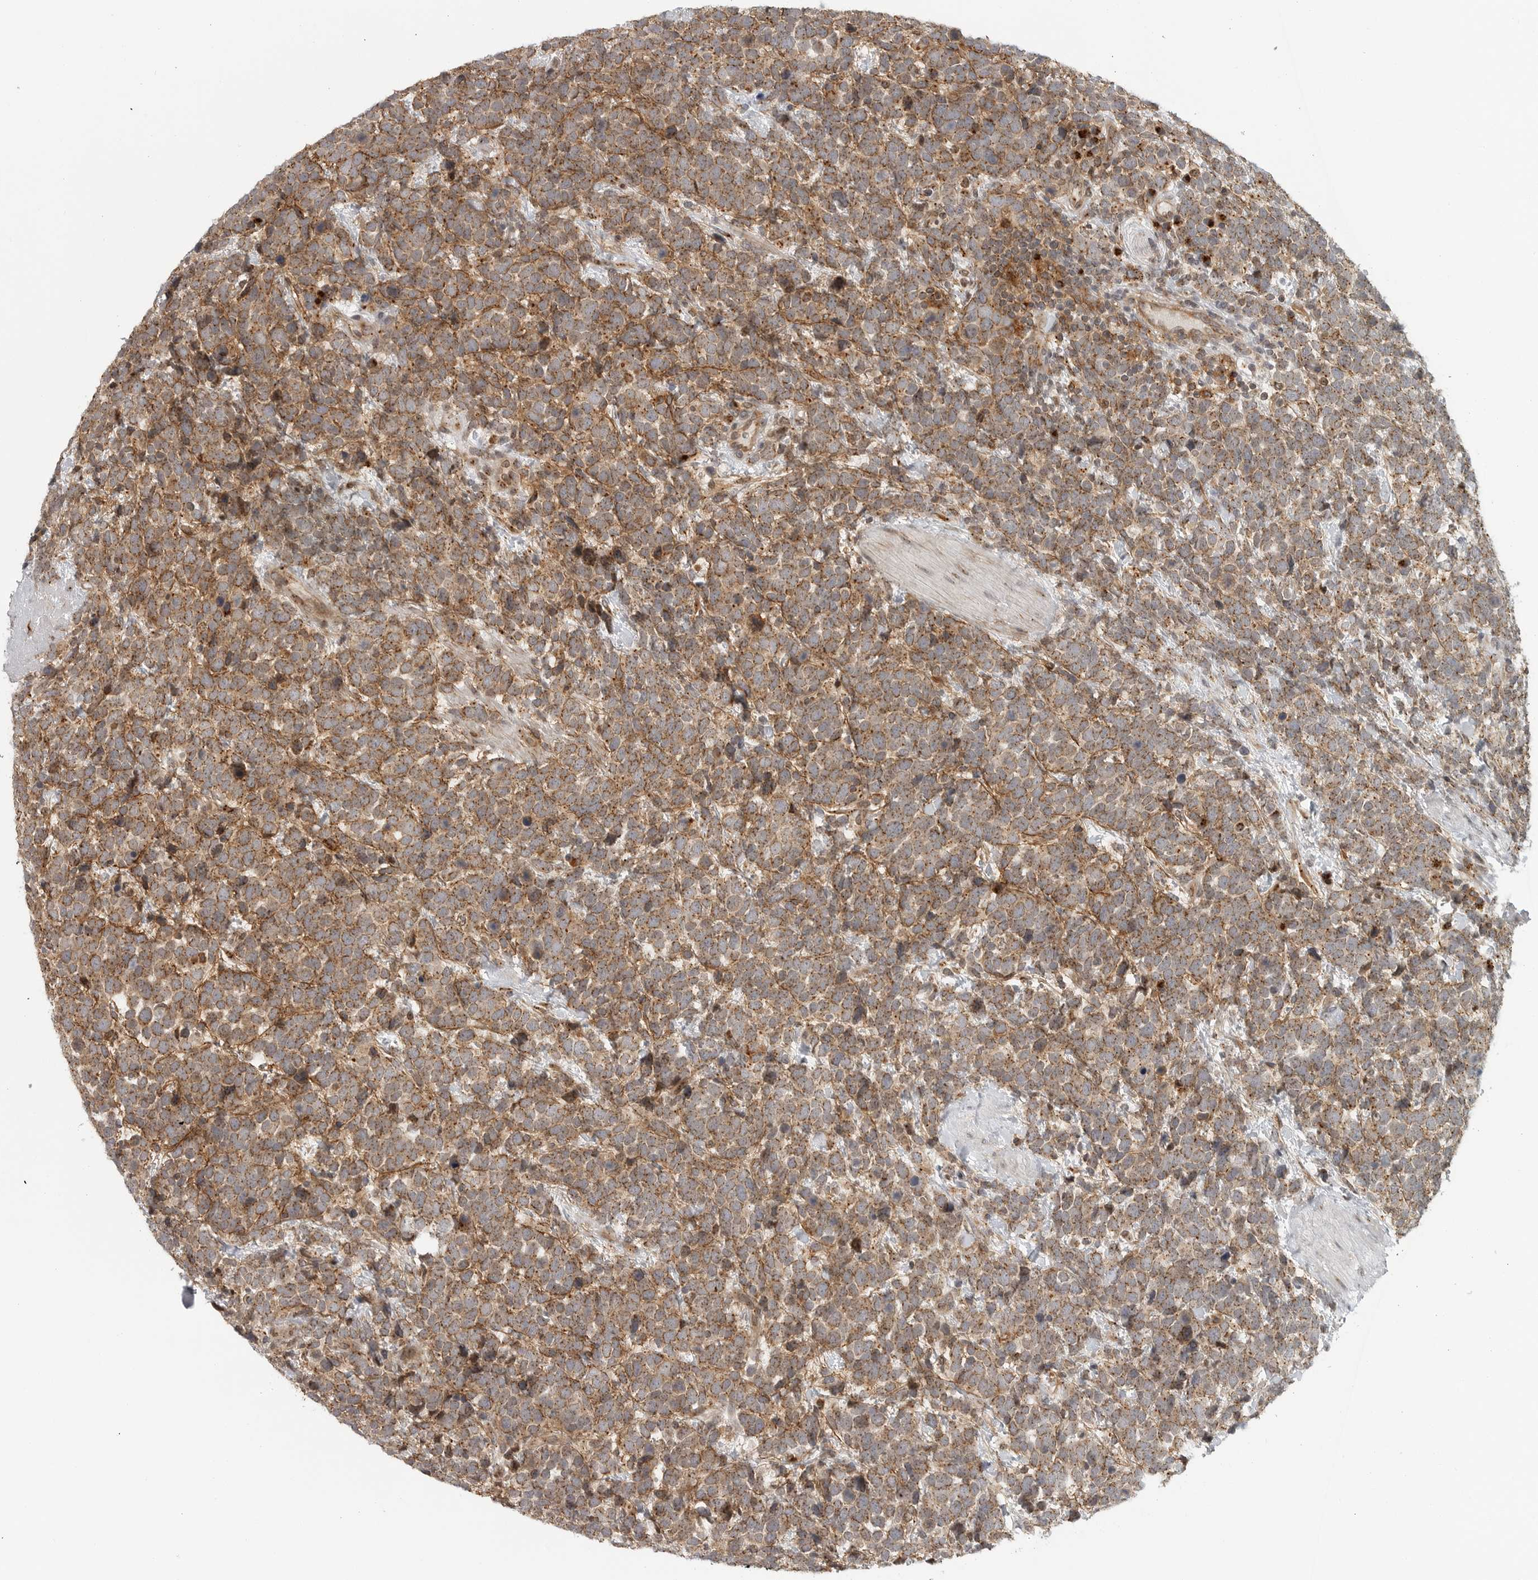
{"staining": {"intensity": "moderate", "quantity": ">75%", "location": "cytoplasmic/membranous"}, "tissue": "urothelial cancer", "cell_type": "Tumor cells", "image_type": "cancer", "snomed": [{"axis": "morphology", "description": "Urothelial carcinoma, High grade"}, {"axis": "topography", "description": "Urinary bladder"}], "caption": "This histopathology image exhibits immunohistochemistry staining of urothelial carcinoma (high-grade), with medium moderate cytoplasmic/membranous positivity in about >75% of tumor cells.", "gene": "COPA", "patient": {"sex": "female", "age": 82}}